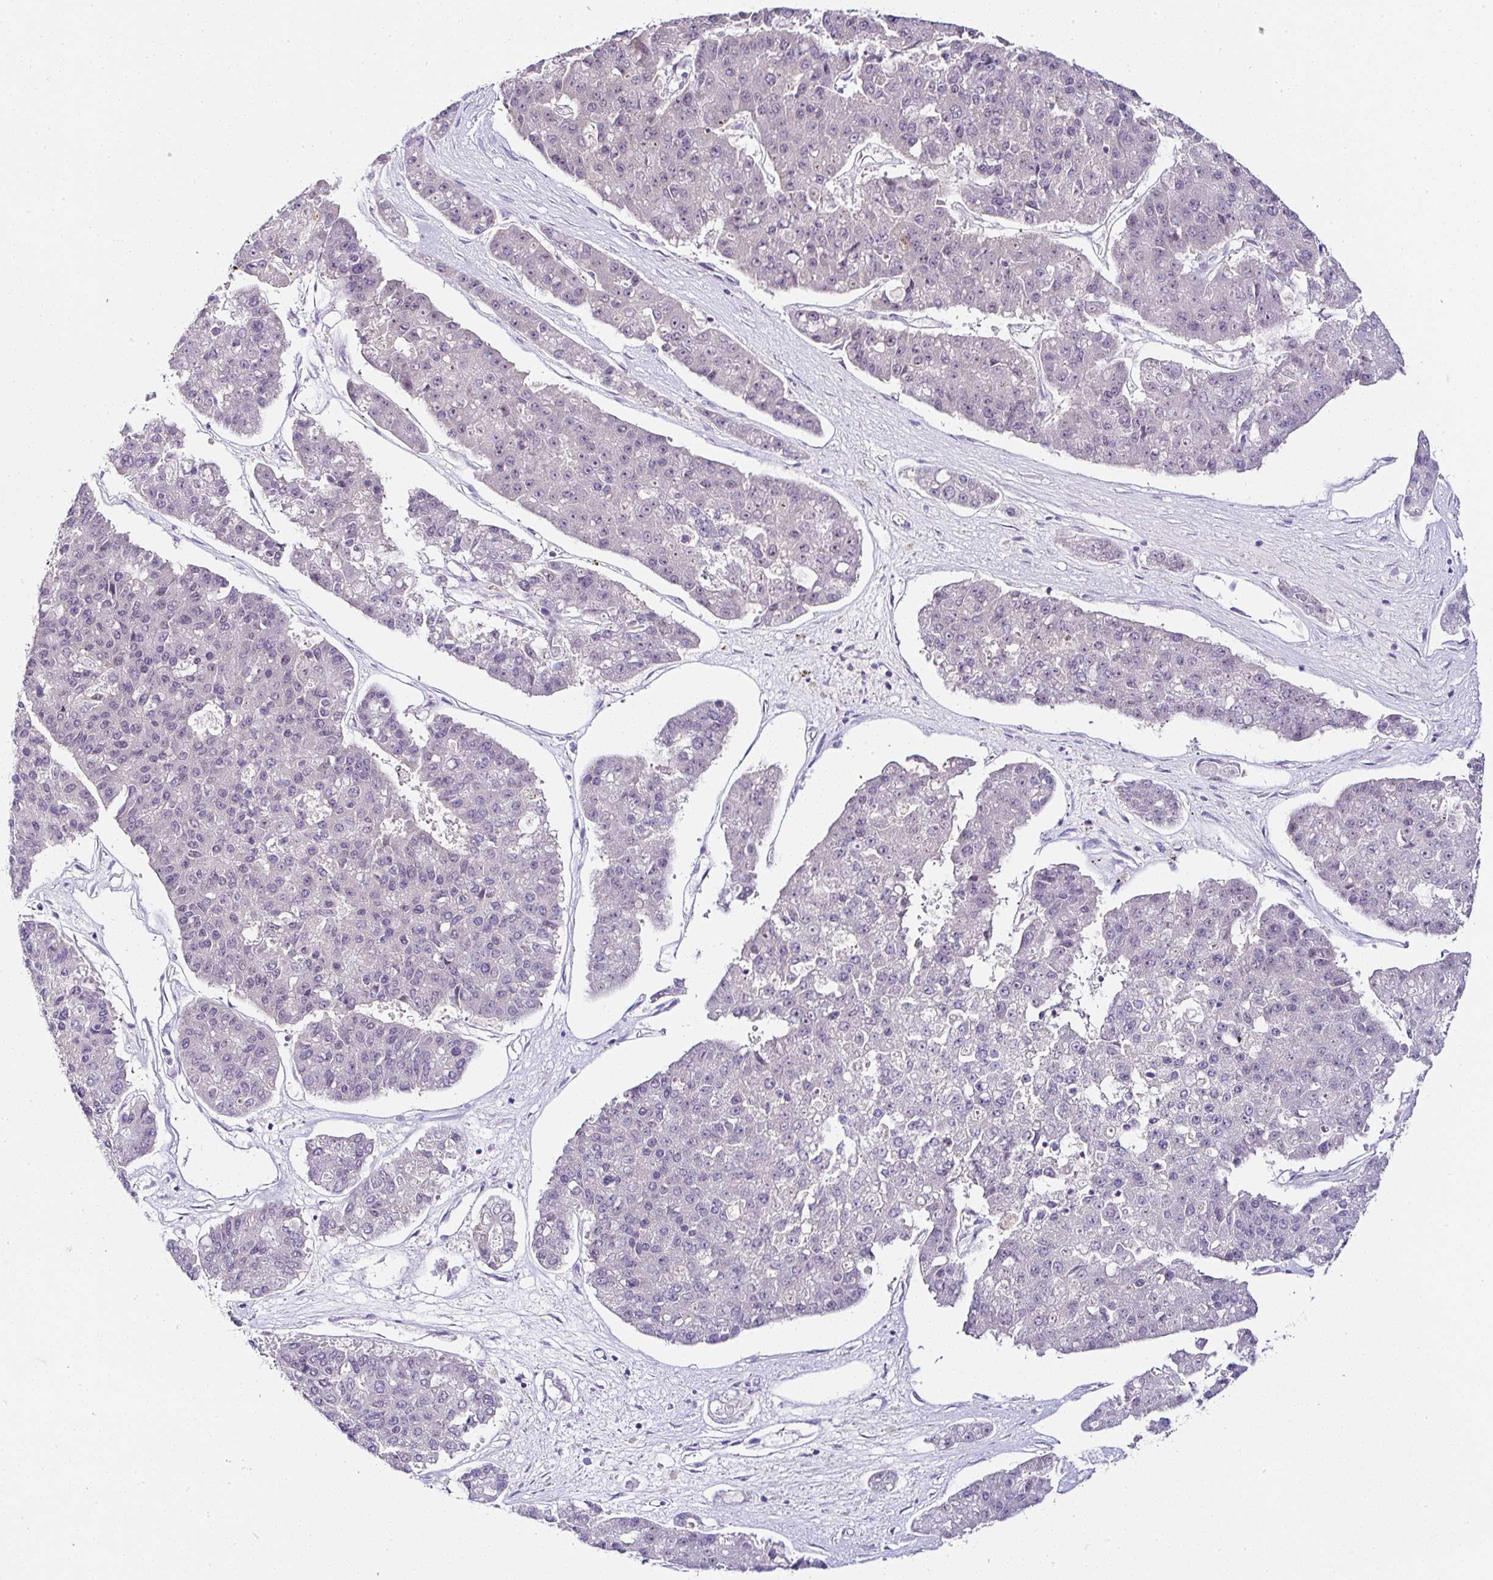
{"staining": {"intensity": "negative", "quantity": "none", "location": "none"}, "tissue": "pancreatic cancer", "cell_type": "Tumor cells", "image_type": "cancer", "snomed": [{"axis": "morphology", "description": "Adenocarcinoma, NOS"}, {"axis": "topography", "description": "Pancreas"}], "caption": "The histopathology image displays no staining of tumor cells in adenocarcinoma (pancreatic). (Stains: DAB (3,3'-diaminobenzidine) immunohistochemistry (IHC) with hematoxylin counter stain, Microscopy: brightfield microscopy at high magnification).", "gene": "PTPN2", "patient": {"sex": "male", "age": 50}}